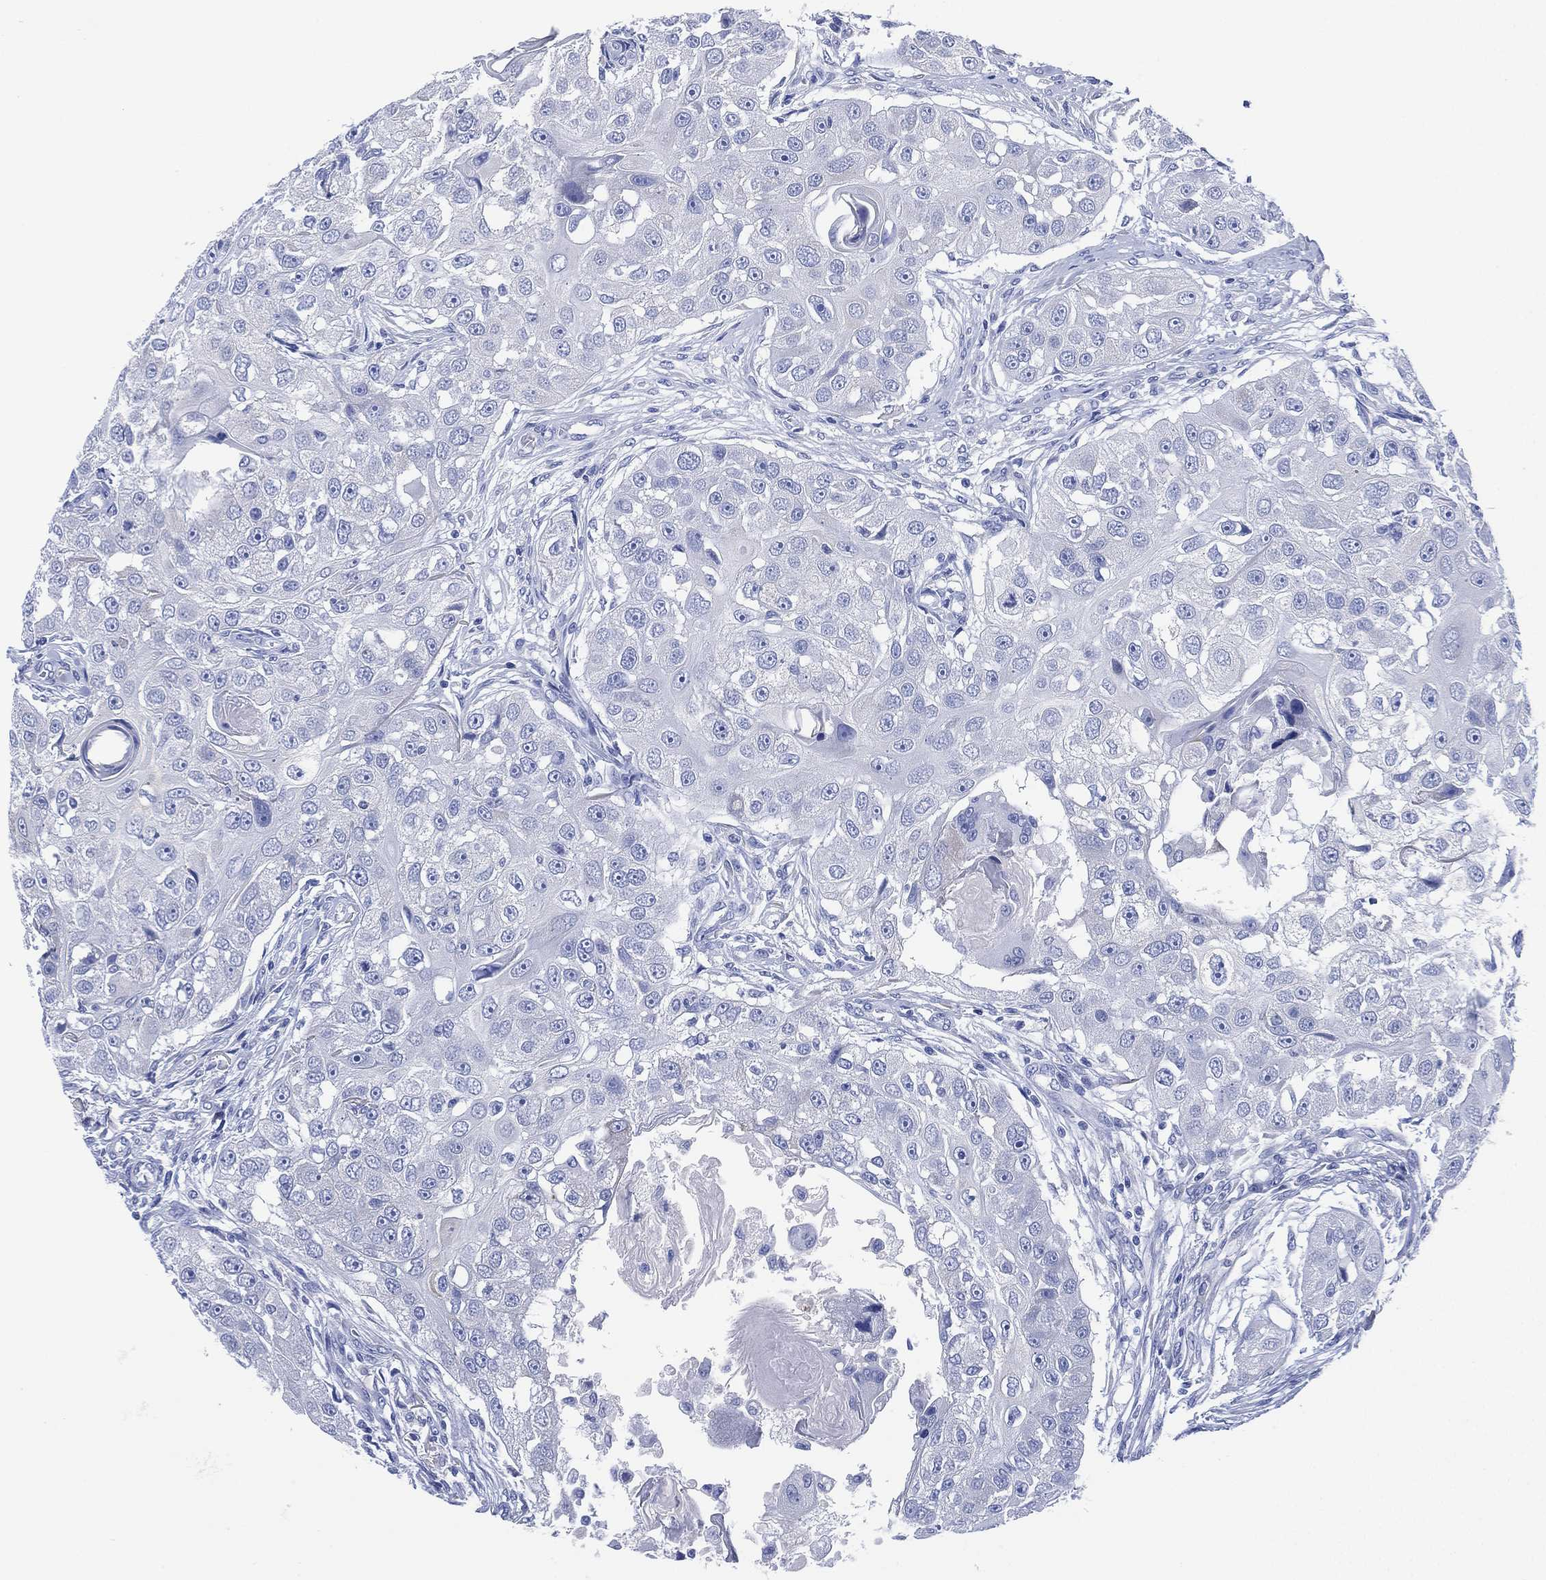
{"staining": {"intensity": "negative", "quantity": "none", "location": "none"}, "tissue": "head and neck cancer", "cell_type": "Tumor cells", "image_type": "cancer", "snomed": [{"axis": "morphology", "description": "Squamous cell carcinoma, NOS"}, {"axis": "topography", "description": "Head-Neck"}], "caption": "The histopathology image displays no staining of tumor cells in head and neck squamous cell carcinoma.", "gene": "SLC9C2", "patient": {"sex": "male", "age": 51}}